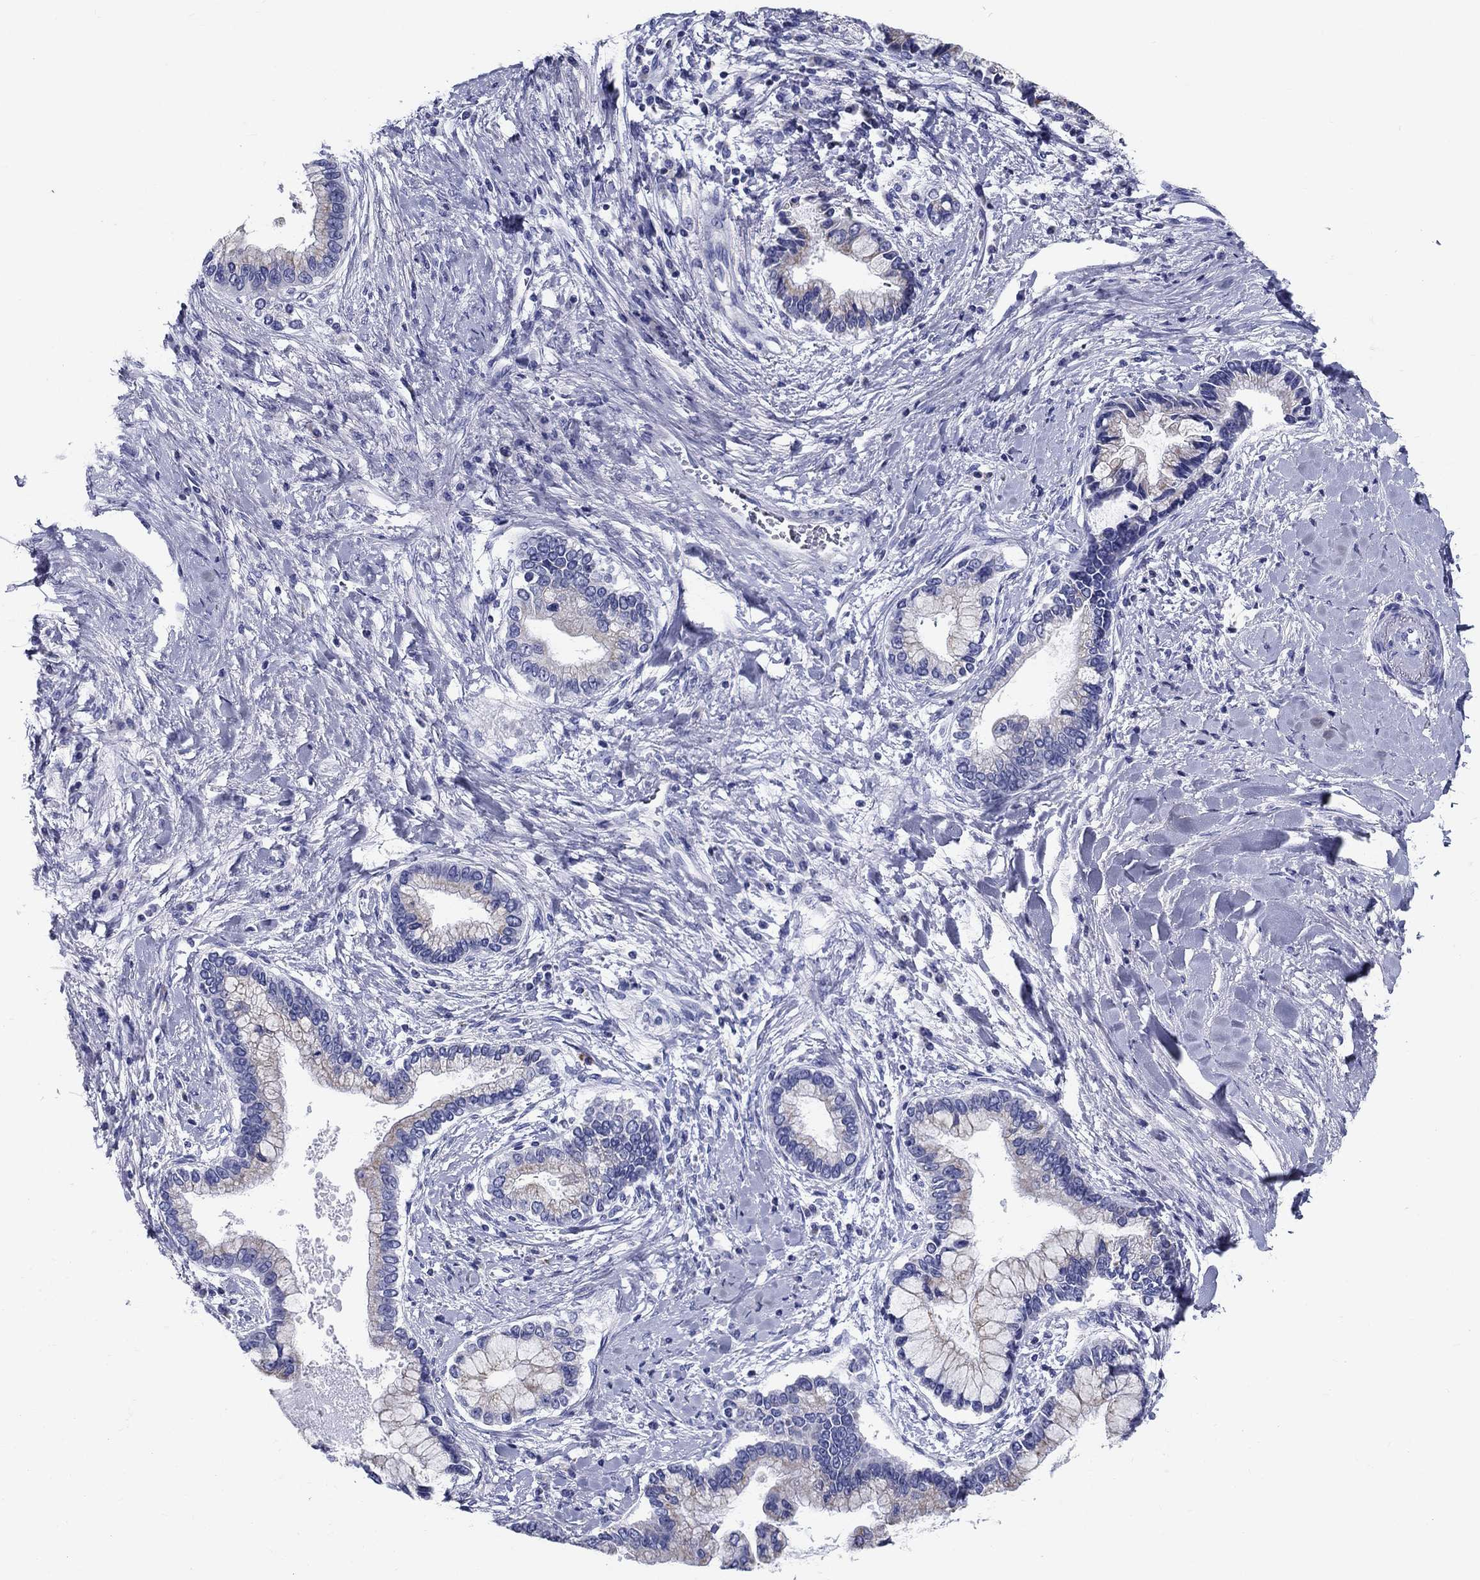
{"staining": {"intensity": "negative", "quantity": "none", "location": "none"}, "tissue": "liver cancer", "cell_type": "Tumor cells", "image_type": "cancer", "snomed": [{"axis": "morphology", "description": "Cholangiocarcinoma"}, {"axis": "topography", "description": "Liver"}], "caption": "Liver cholangiocarcinoma was stained to show a protein in brown. There is no significant expression in tumor cells.", "gene": "UPB1", "patient": {"sex": "male", "age": 50}}